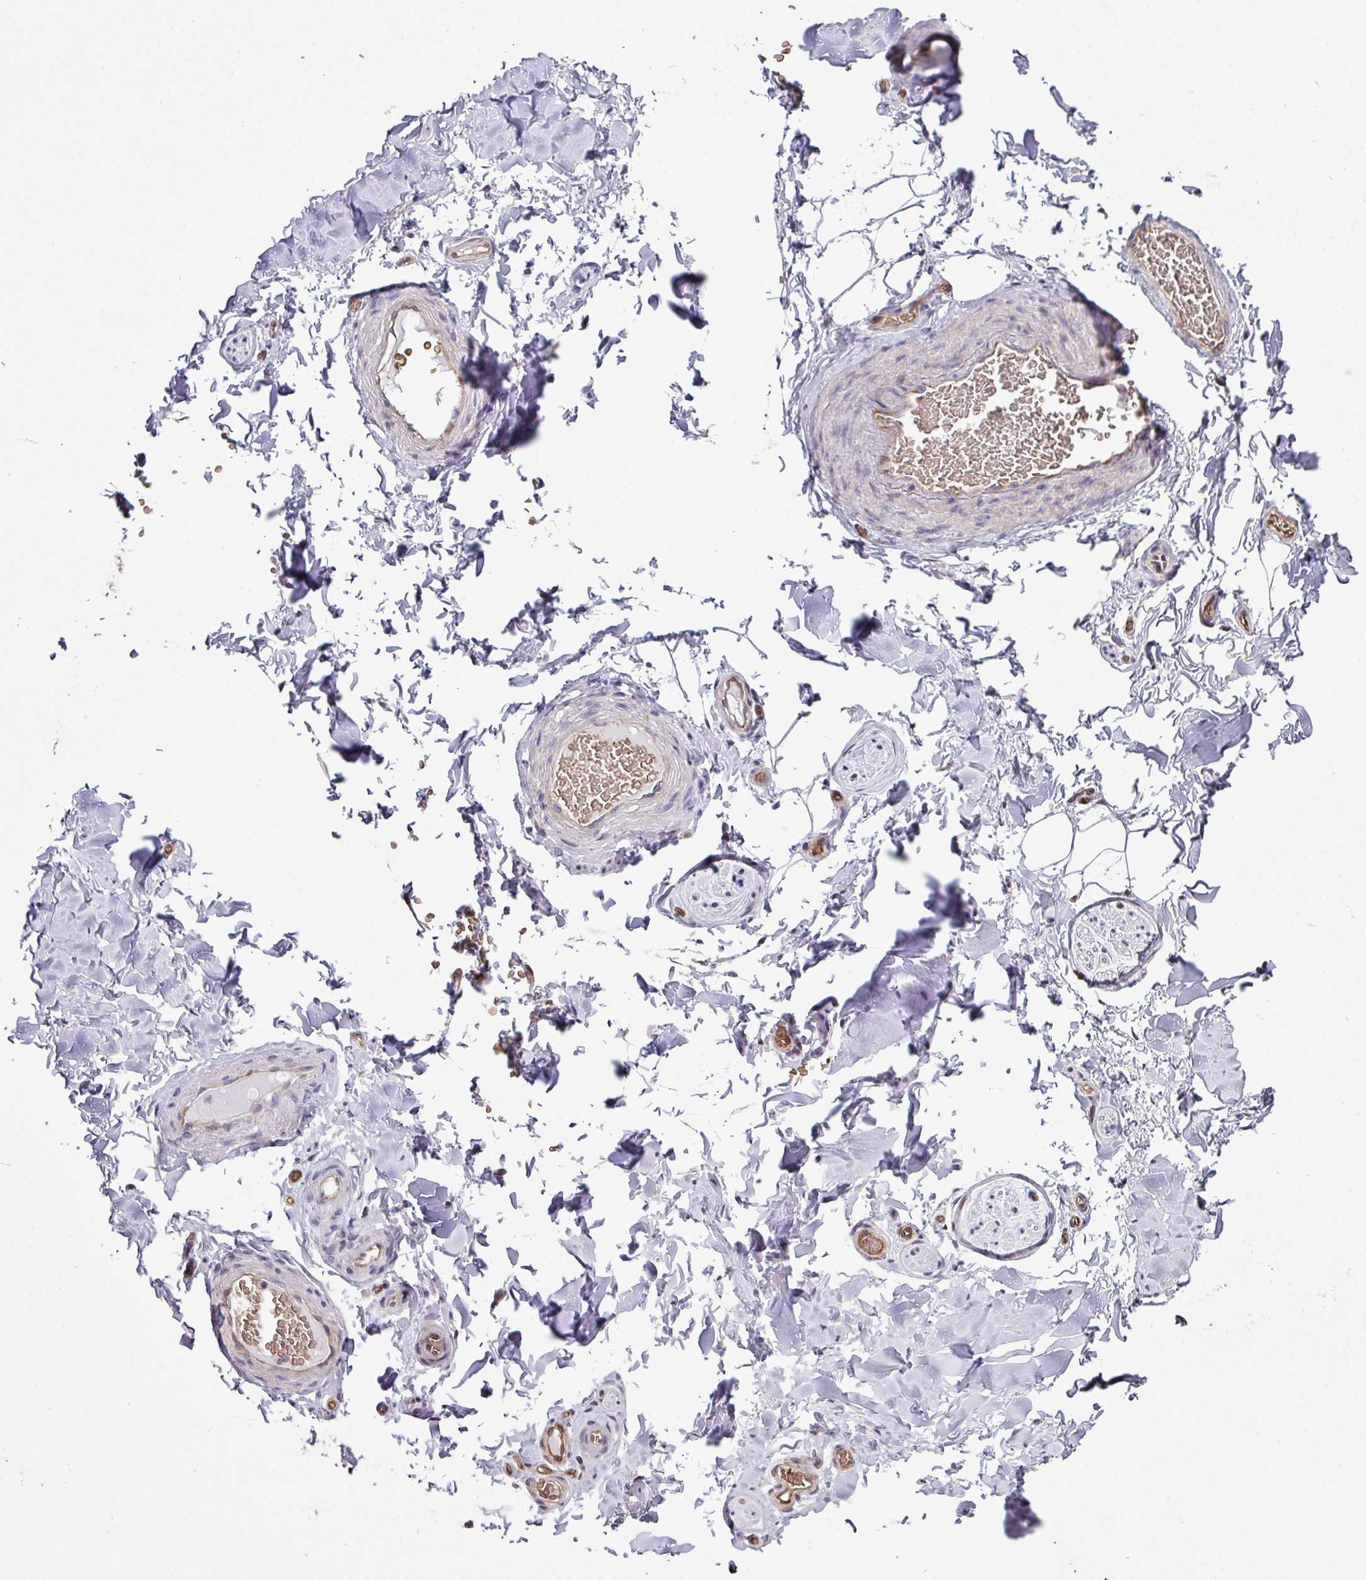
{"staining": {"intensity": "negative", "quantity": "none", "location": "none"}, "tissue": "adipose tissue", "cell_type": "Adipocytes", "image_type": "normal", "snomed": [{"axis": "morphology", "description": "Normal tissue, NOS"}, {"axis": "topography", "description": "Soft tissue"}, {"axis": "topography", "description": "Adipose tissue"}, {"axis": "topography", "description": "Vascular tissue"}, {"axis": "topography", "description": "Peripheral nerve tissue"}], "caption": "The histopathology image demonstrates no staining of adipocytes in normal adipose tissue.", "gene": "ANO9", "patient": {"sex": "male", "age": 46}}